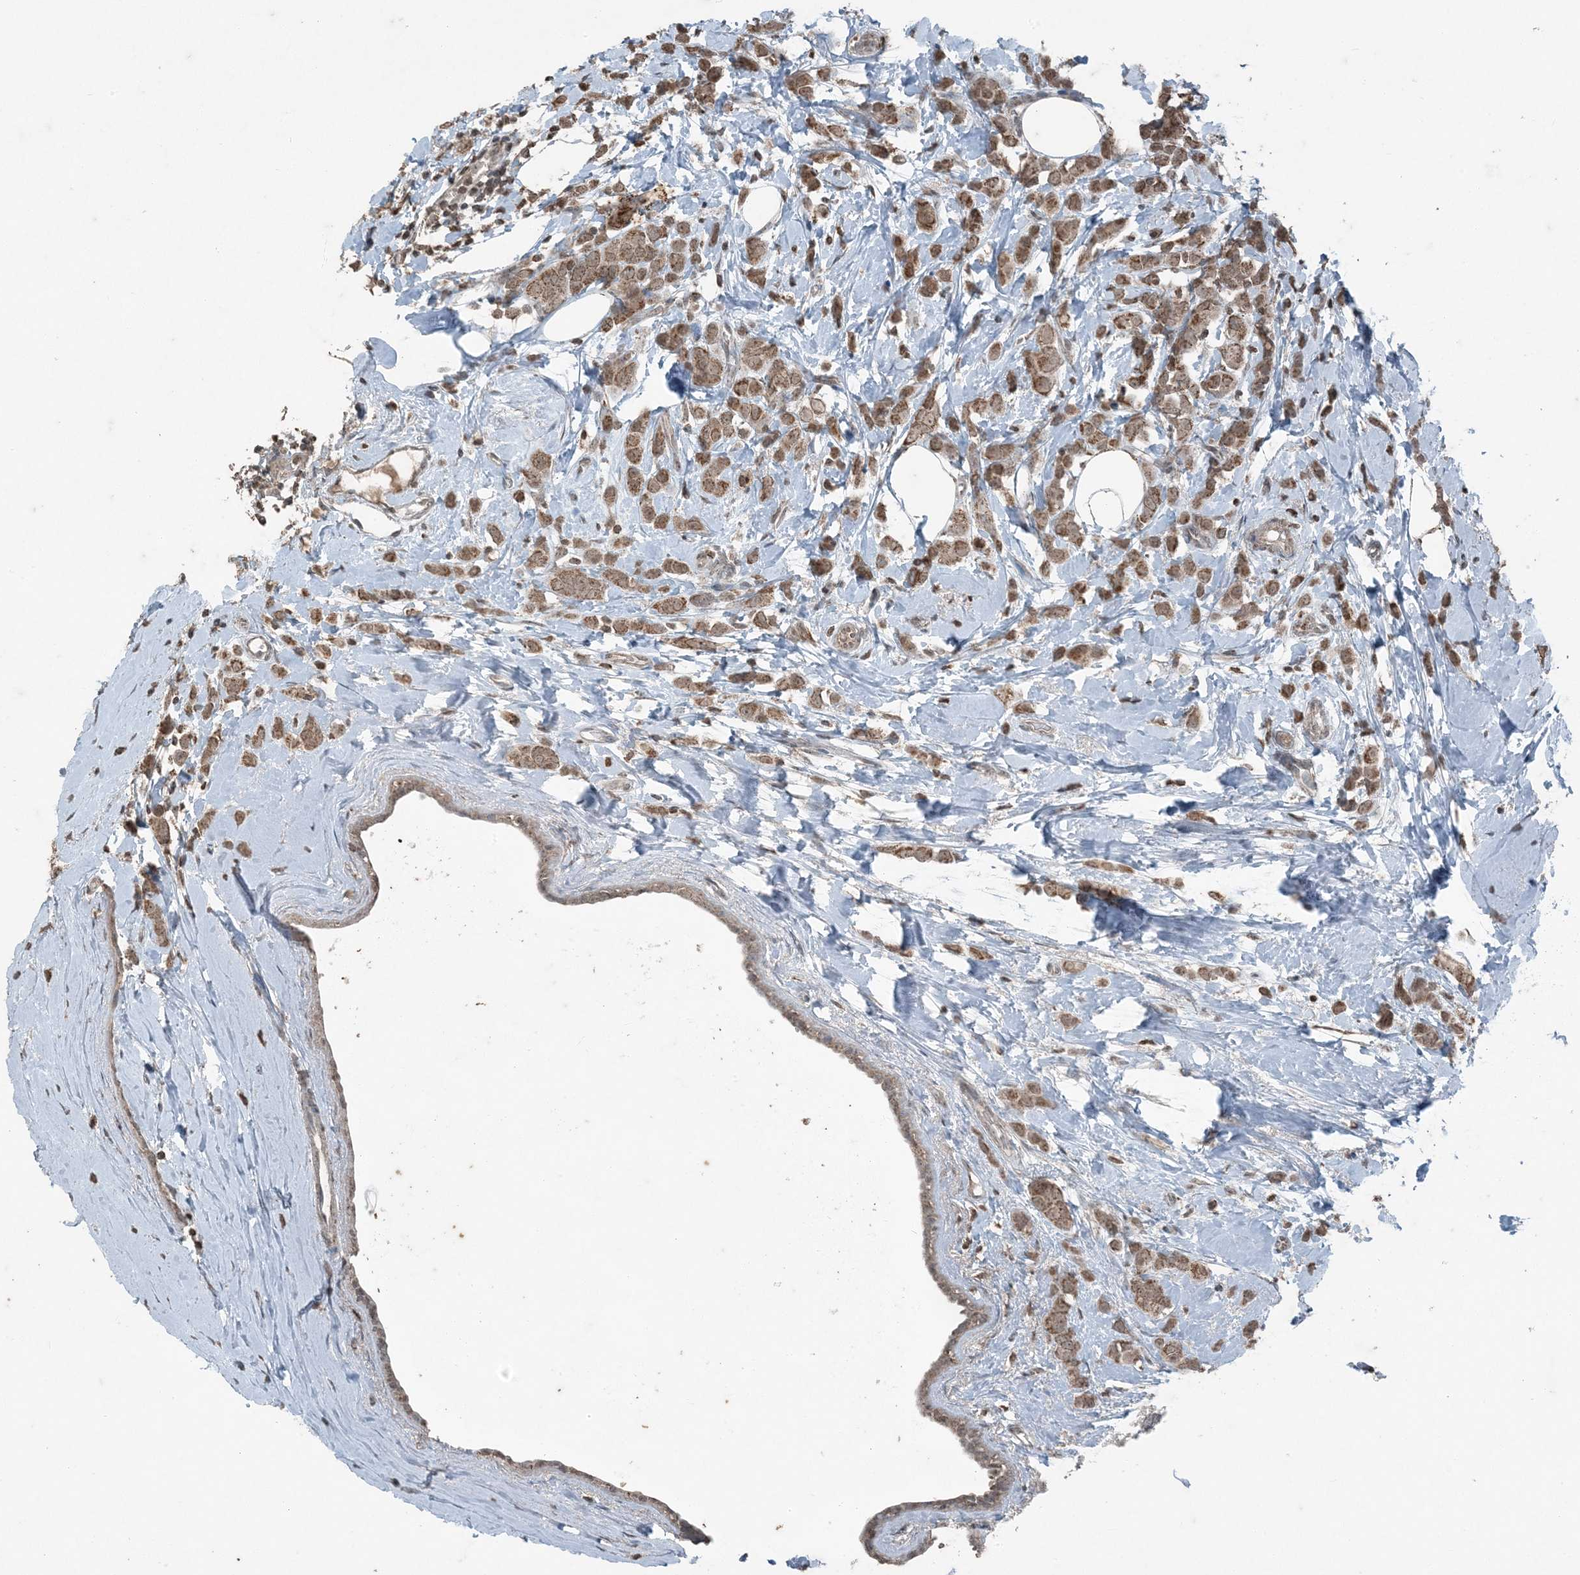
{"staining": {"intensity": "moderate", "quantity": ">75%", "location": "cytoplasmic/membranous"}, "tissue": "breast cancer", "cell_type": "Tumor cells", "image_type": "cancer", "snomed": [{"axis": "morphology", "description": "Lobular carcinoma"}, {"axis": "topography", "description": "Breast"}], "caption": "Immunohistochemical staining of lobular carcinoma (breast) demonstrates medium levels of moderate cytoplasmic/membranous protein expression in about >75% of tumor cells.", "gene": "GNL1", "patient": {"sex": "female", "age": 47}}